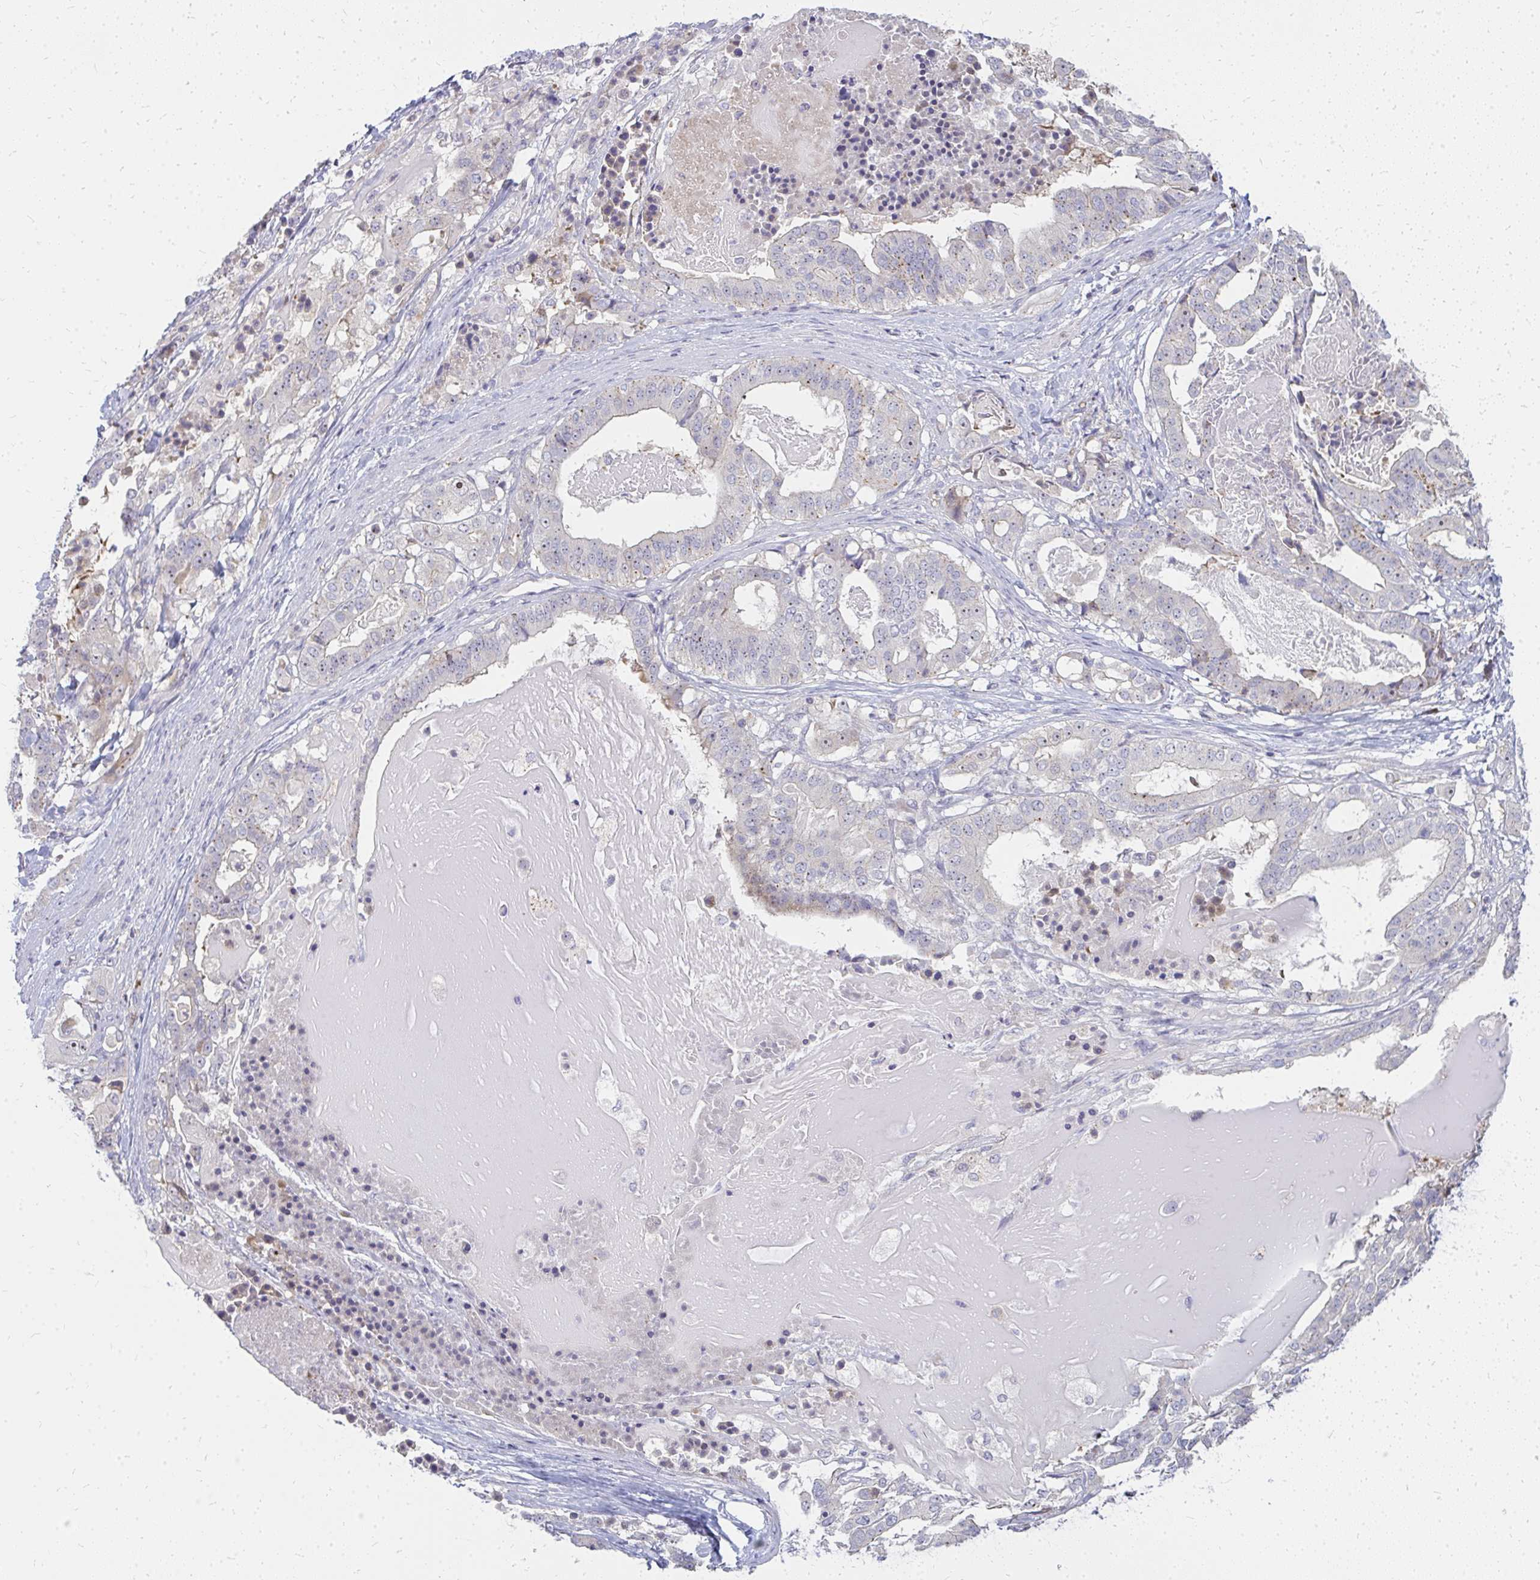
{"staining": {"intensity": "negative", "quantity": "none", "location": "none"}, "tissue": "stomach cancer", "cell_type": "Tumor cells", "image_type": "cancer", "snomed": [{"axis": "morphology", "description": "Adenocarcinoma, NOS"}, {"axis": "topography", "description": "Stomach"}], "caption": "IHC histopathology image of human stomach cancer stained for a protein (brown), which exhibits no expression in tumor cells.", "gene": "FAM9A", "patient": {"sex": "male", "age": 48}}